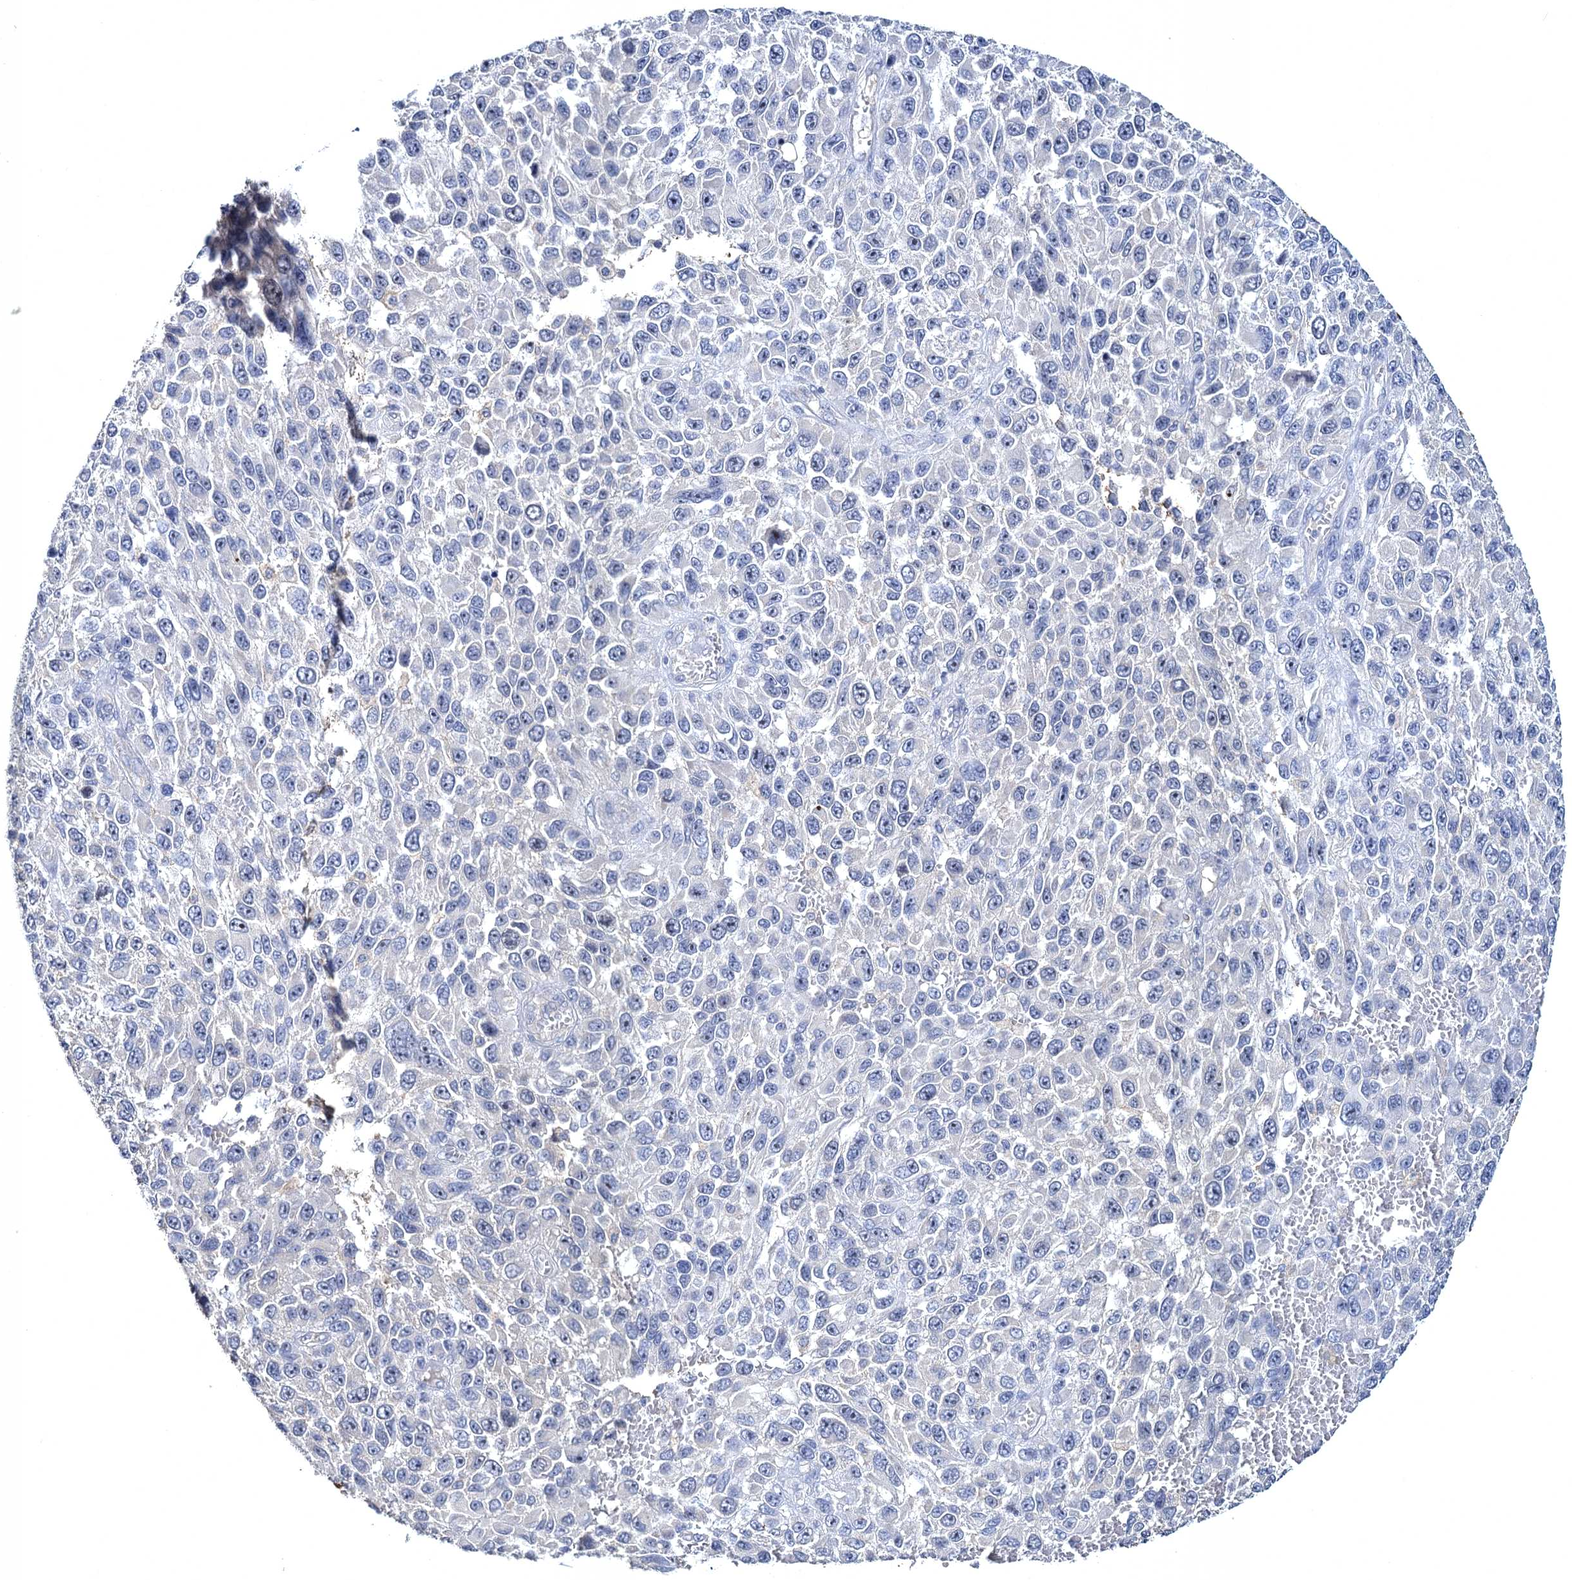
{"staining": {"intensity": "negative", "quantity": "none", "location": "none"}, "tissue": "melanoma", "cell_type": "Tumor cells", "image_type": "cancer", "snomed": [{"axis": "morphology", "description": "Normal tissue, NOS"}, {"axis": "morphology", "description": "Malignant melanoma, NOS"}, {"axis": "topography", "description": "Skin"}], "caption": "High magnification brightfield microscopy of malignant melanoma stained with DAB (3,3'-diaminobenzidine) (brown) and counterstained with hematoxylin (blue): tumor cells show no significant positivity. (DAB (3,3'-diaminobenzidine) immunohistochemistry (IHC) with hematoxylin counter stain).", "gene": "ATP9A", "patient": {"sex": "female", "age": 96}}